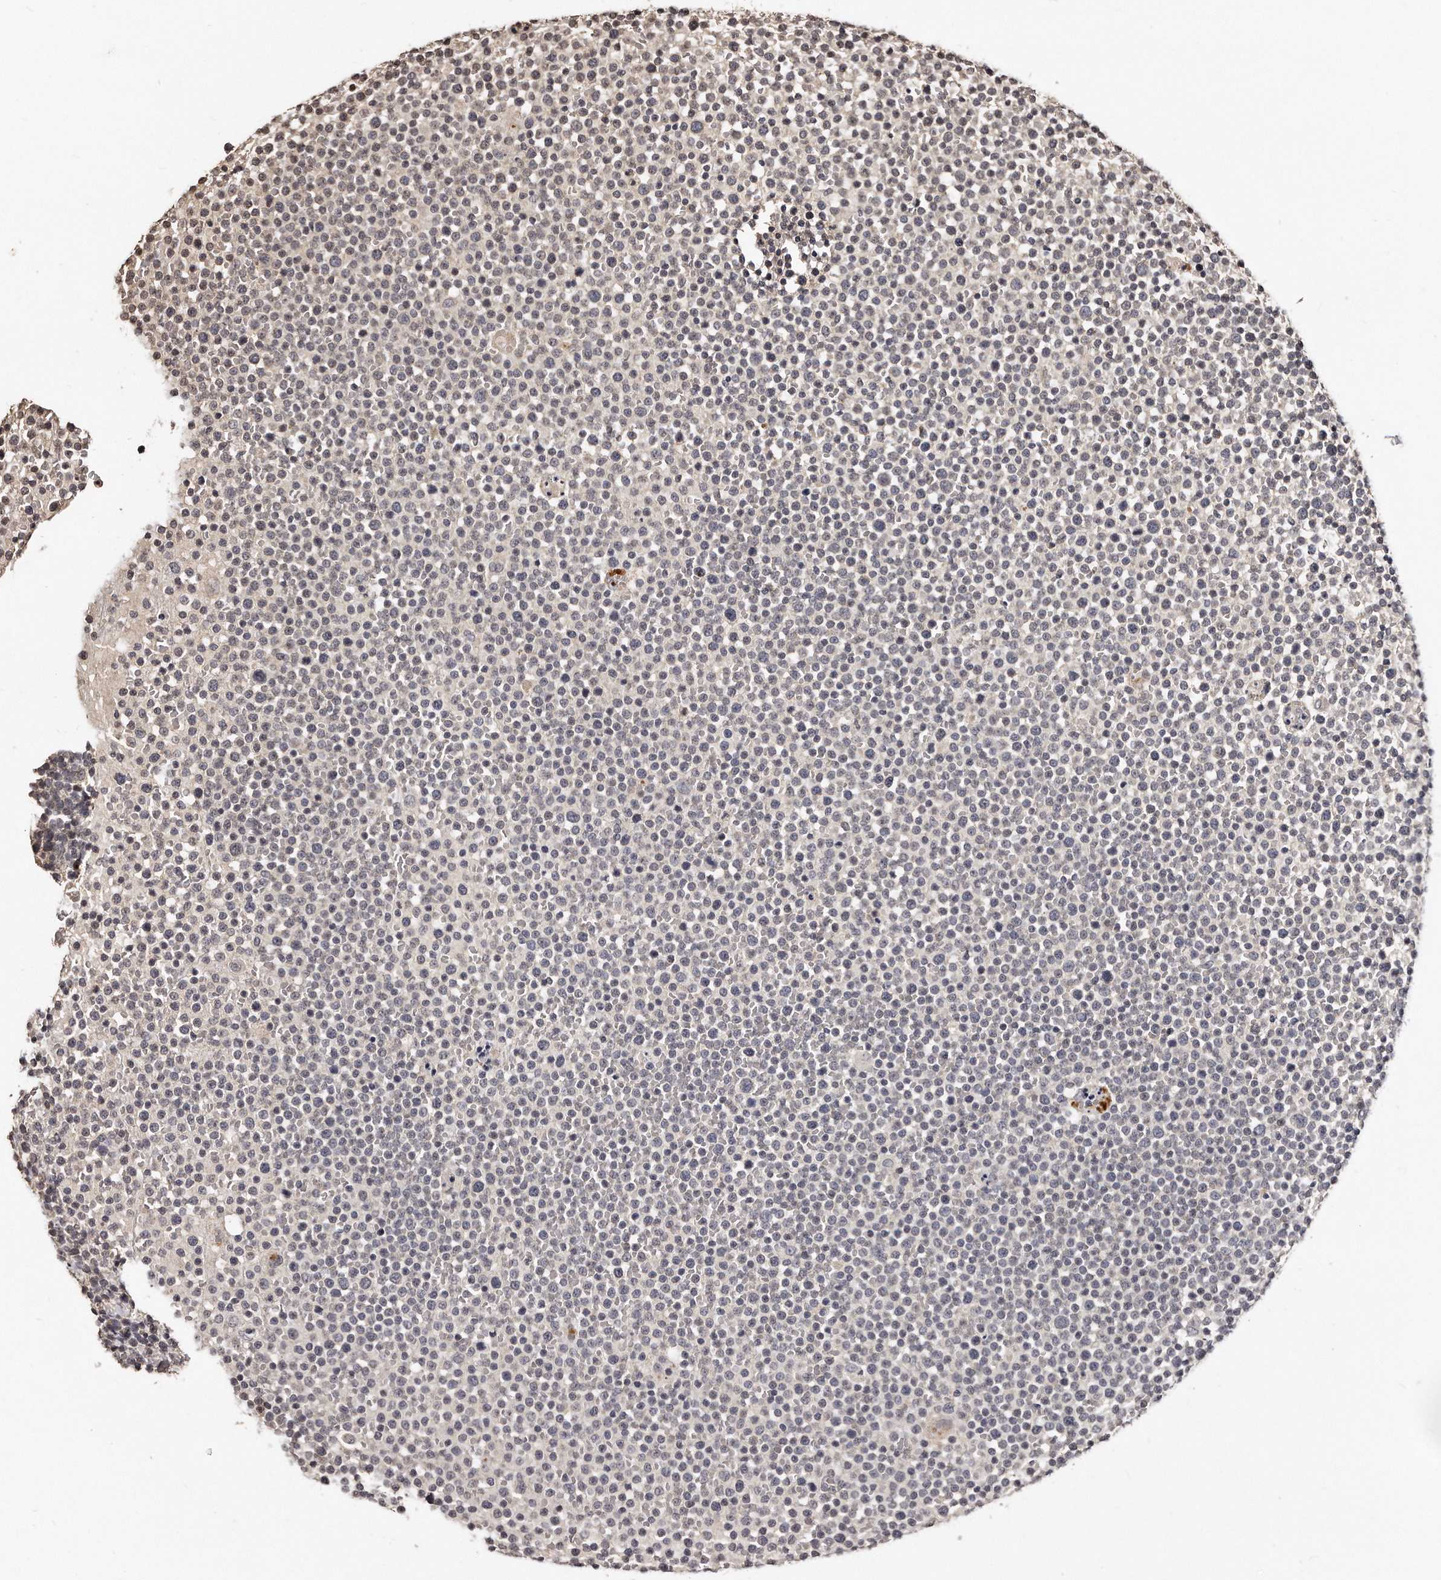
{"staining": {"intensity": "negative", "quantity": "none", "location": "none"}, "tissue": "lymphoma", "cell_type": "Tumor cells", "image_type": "cancer", "snomed": [{"axis": "morphology", "description": "Malignant lymphoma, non-Hodgkin's type, High grade"}, {"axis": "topography", "description": "Lymph node"}], "caption": "Immunohistochemistry (IHC) image of human malignant lymphoma, non-Hodgkin's type (high-grade) stained for a protein (brown), which reveals no positivity in tumor cells. (Brightfield microscopy of DAB immunohistochemistry at high magnification).", "gene": "TSHR", "patient": {"sex": "male", "age": 61}}